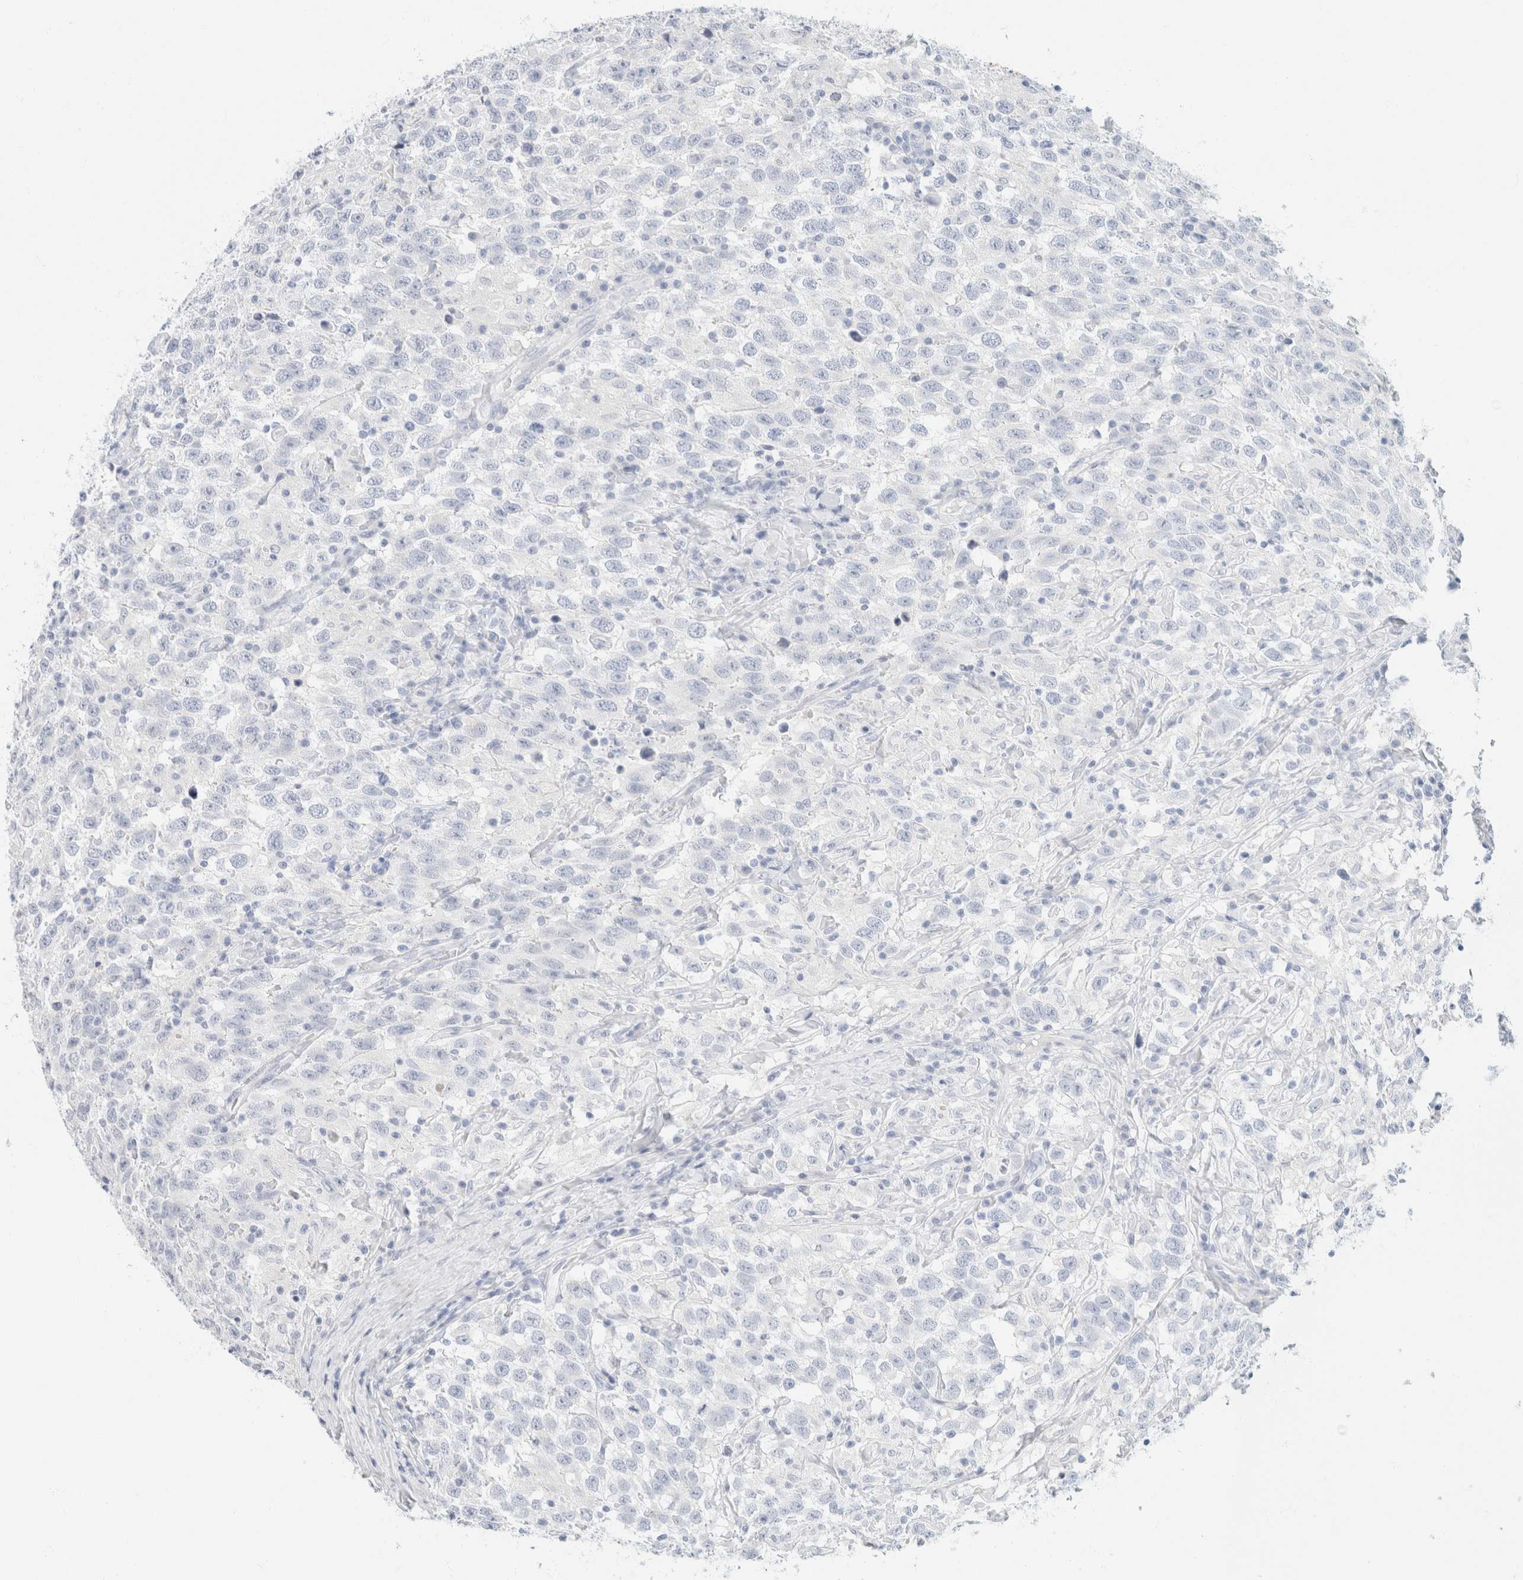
{"staining": {"intensity": "negative", "quantity": "none", "location": "none"}, "tissue": "testis cancer", "cell_type": "Tumor cells", "image_type": "cancer", "snomed": [{"axis": "morphology", "description": "Seminoma, NOS"}, {"axis": "topography", "description": "Testis"}], "caption": "Tumor cells are negative for brown protein staining in testis cancer (seminoma).", "gene": "KRT20", "patient": {"sex": "male", "age": 41}}